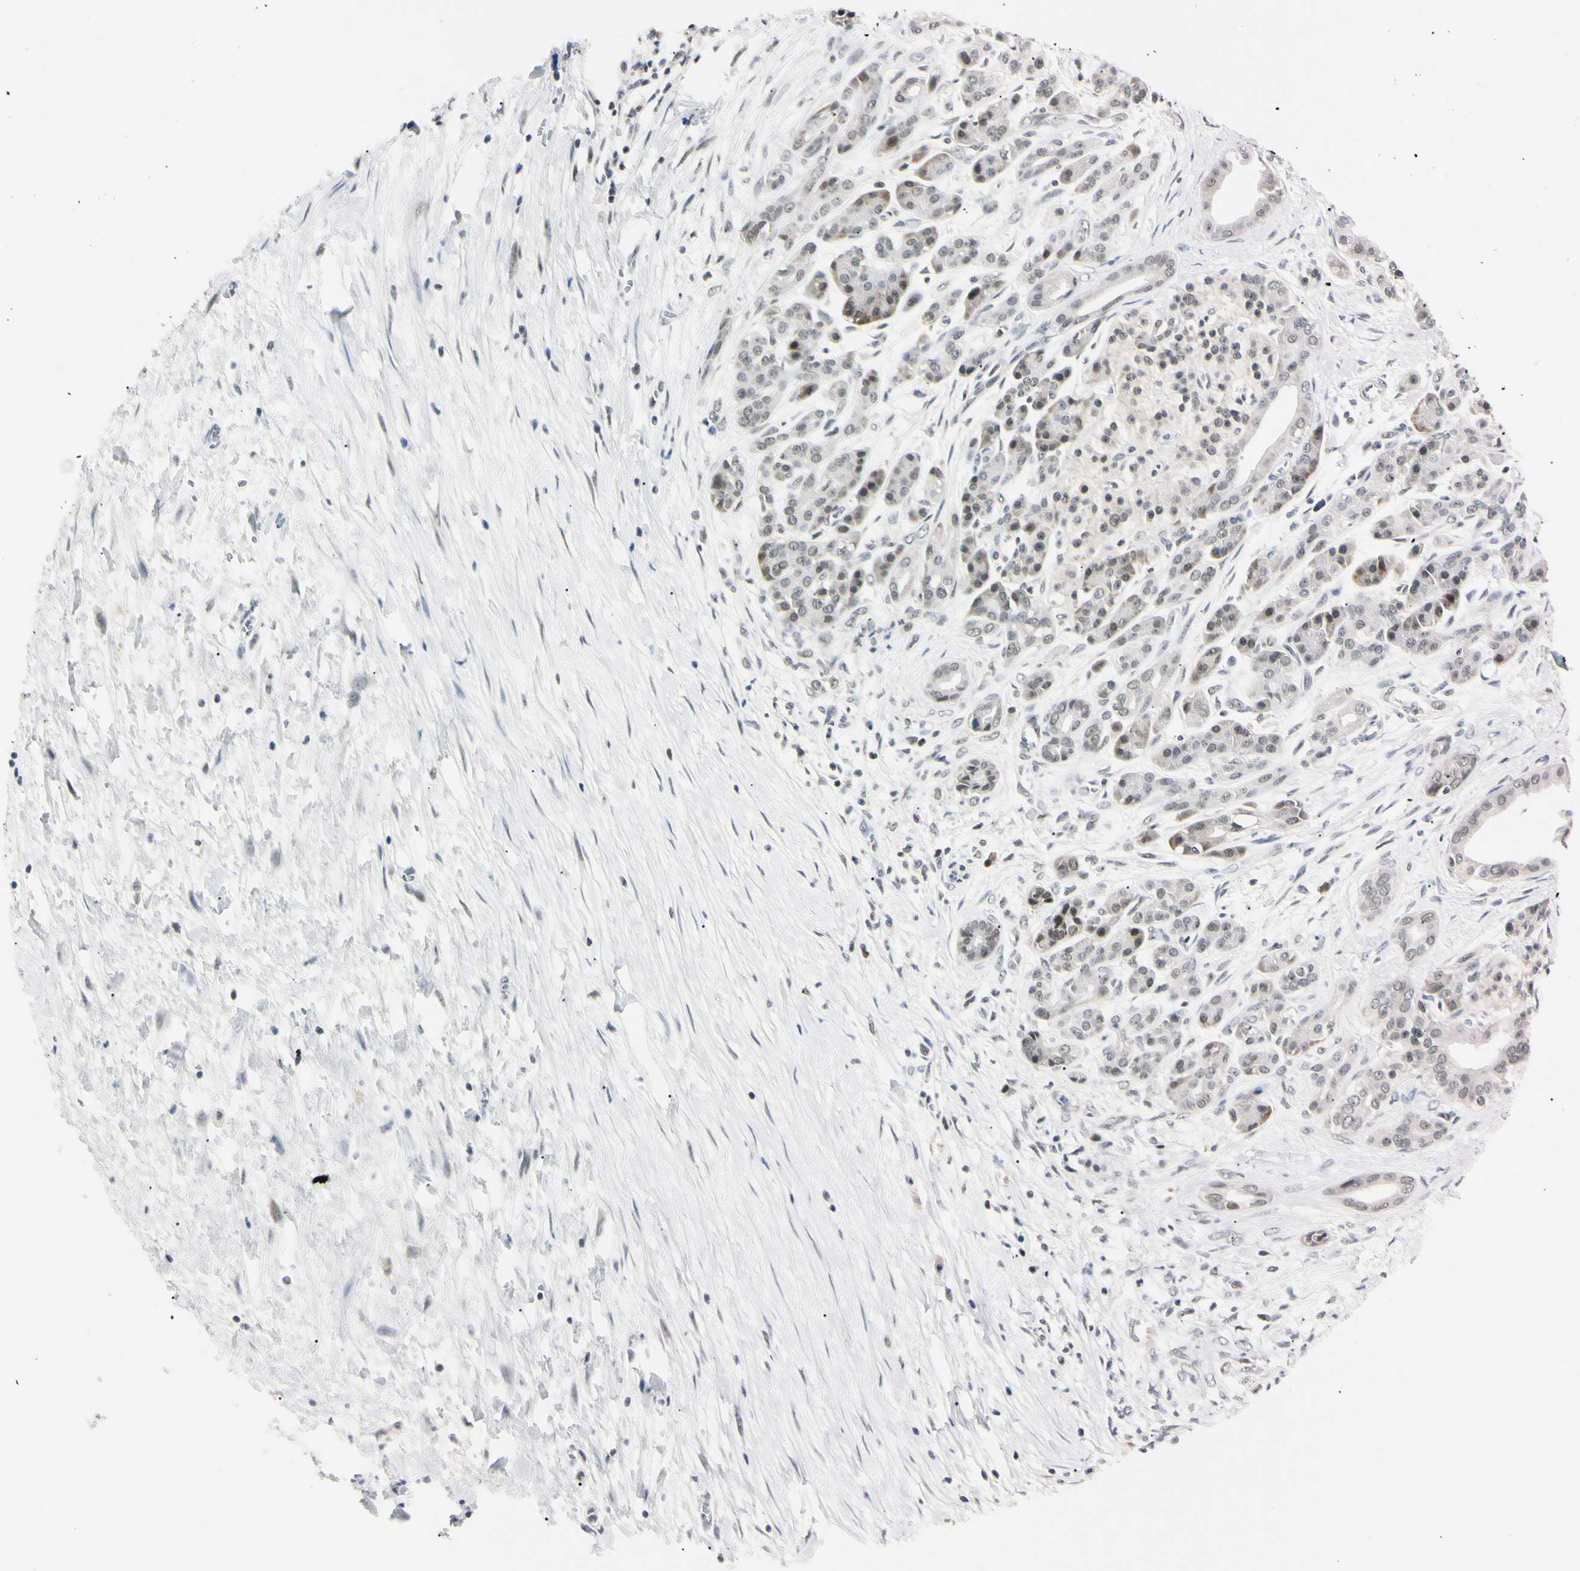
{"staining": {"intensity": "moderate", "quantity": "25%-75%", "location": "none"}, "tissue": "pancreatic cancer", "cell_type": "Tumor cells", "image_type": "cancer", "snomed": [{"axis": "morphology", "description": "Adenocarcinoma, NOS"}, {"axis": "topography", "description": "Pancreas"}], "caption": "Adenocarcinoma (pancreatic) stained with a protein marker demonstrates moderate staining in tumor cells.", "gene": "C1orf174", "patient": {"sex": "male", "age": 59}}